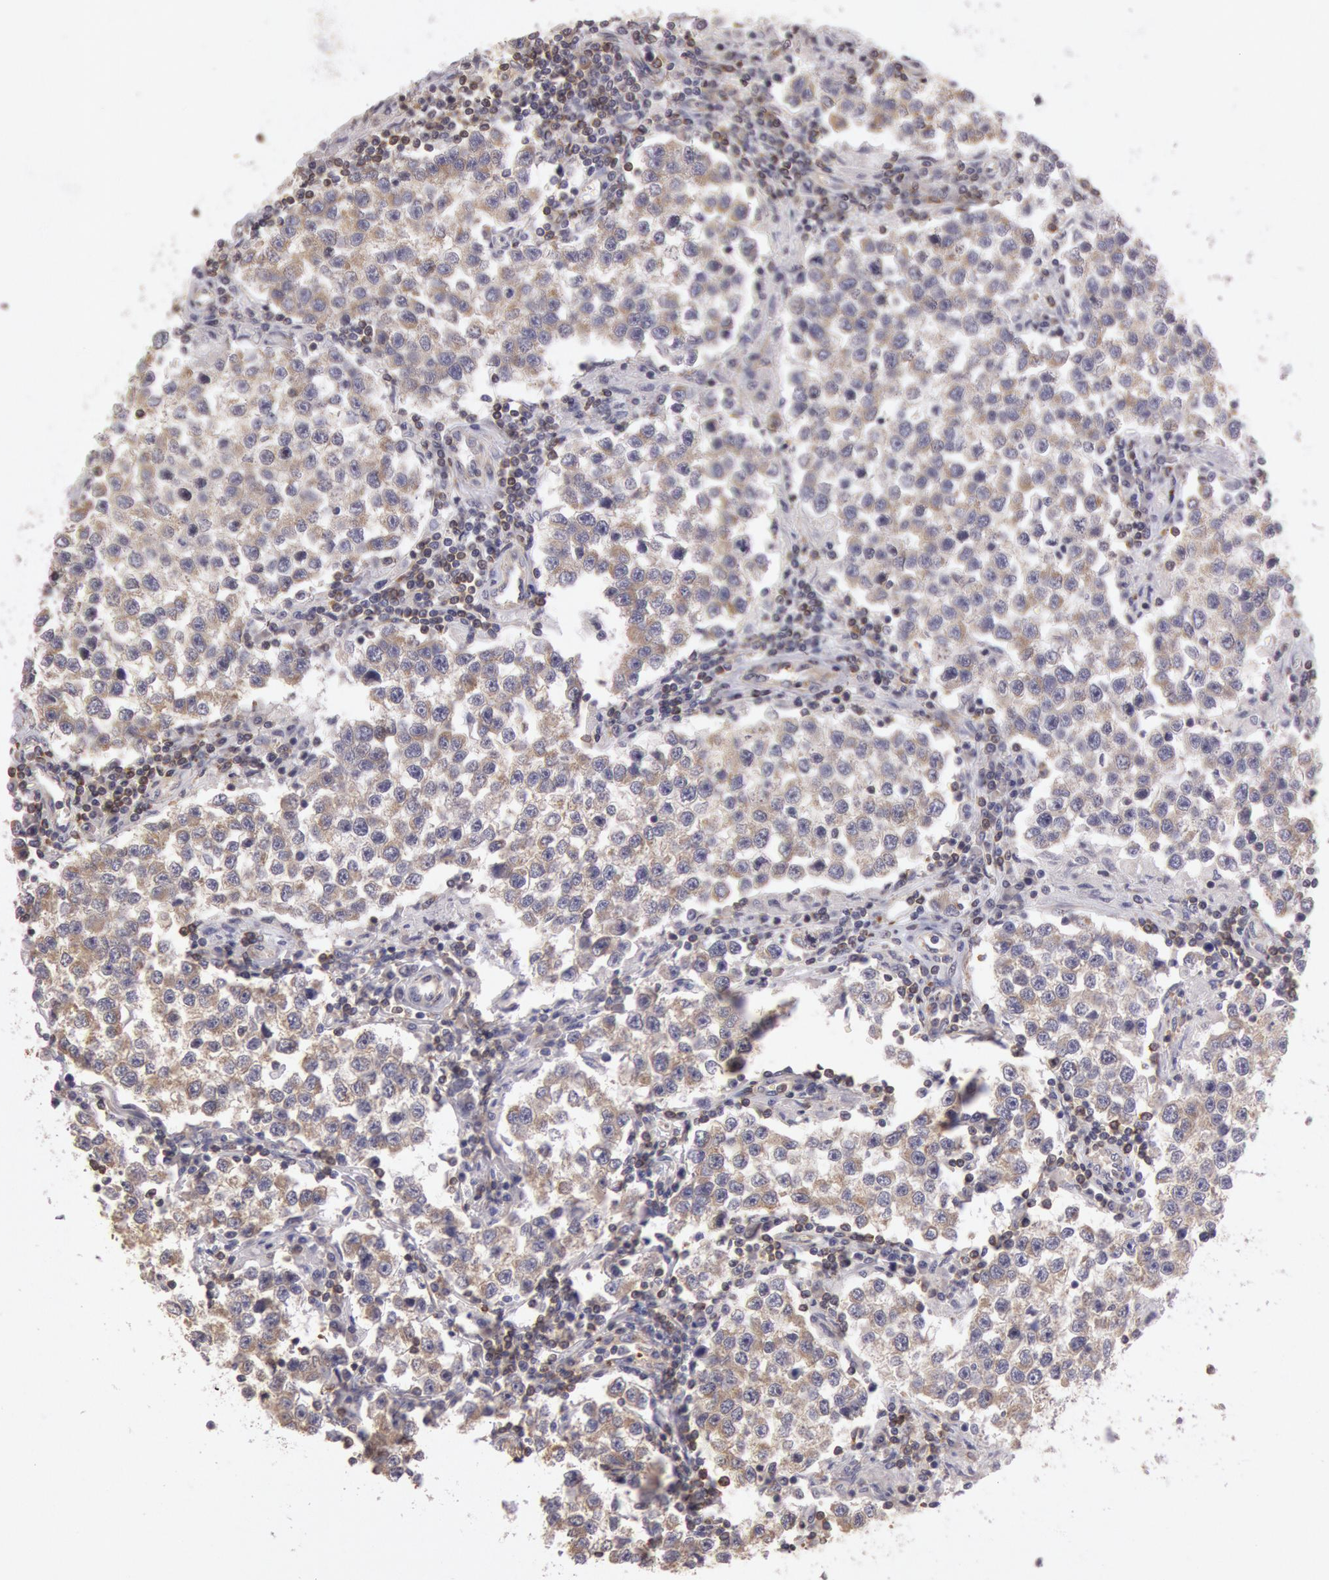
{"staining": {"intensity": "moderate", "quantity": ">75%", "location": "cytoplasmic/membranous"}, "tissue": "testis cancer", "cell_type": "Tumor cells", "image_type": "cancer", "snomed": [{"axis": "morphology", "description": "Seminoma, NOS"}, {"axis": "topography", "description": "Testis"}], "caption": "A photomicrograph of testis seminoma stained for a protein displays moderate cytoplasmic/membranous brown staining in tumor cells.", "gene": "NMT2", "patient": {"sex": "male", "age": 36}}